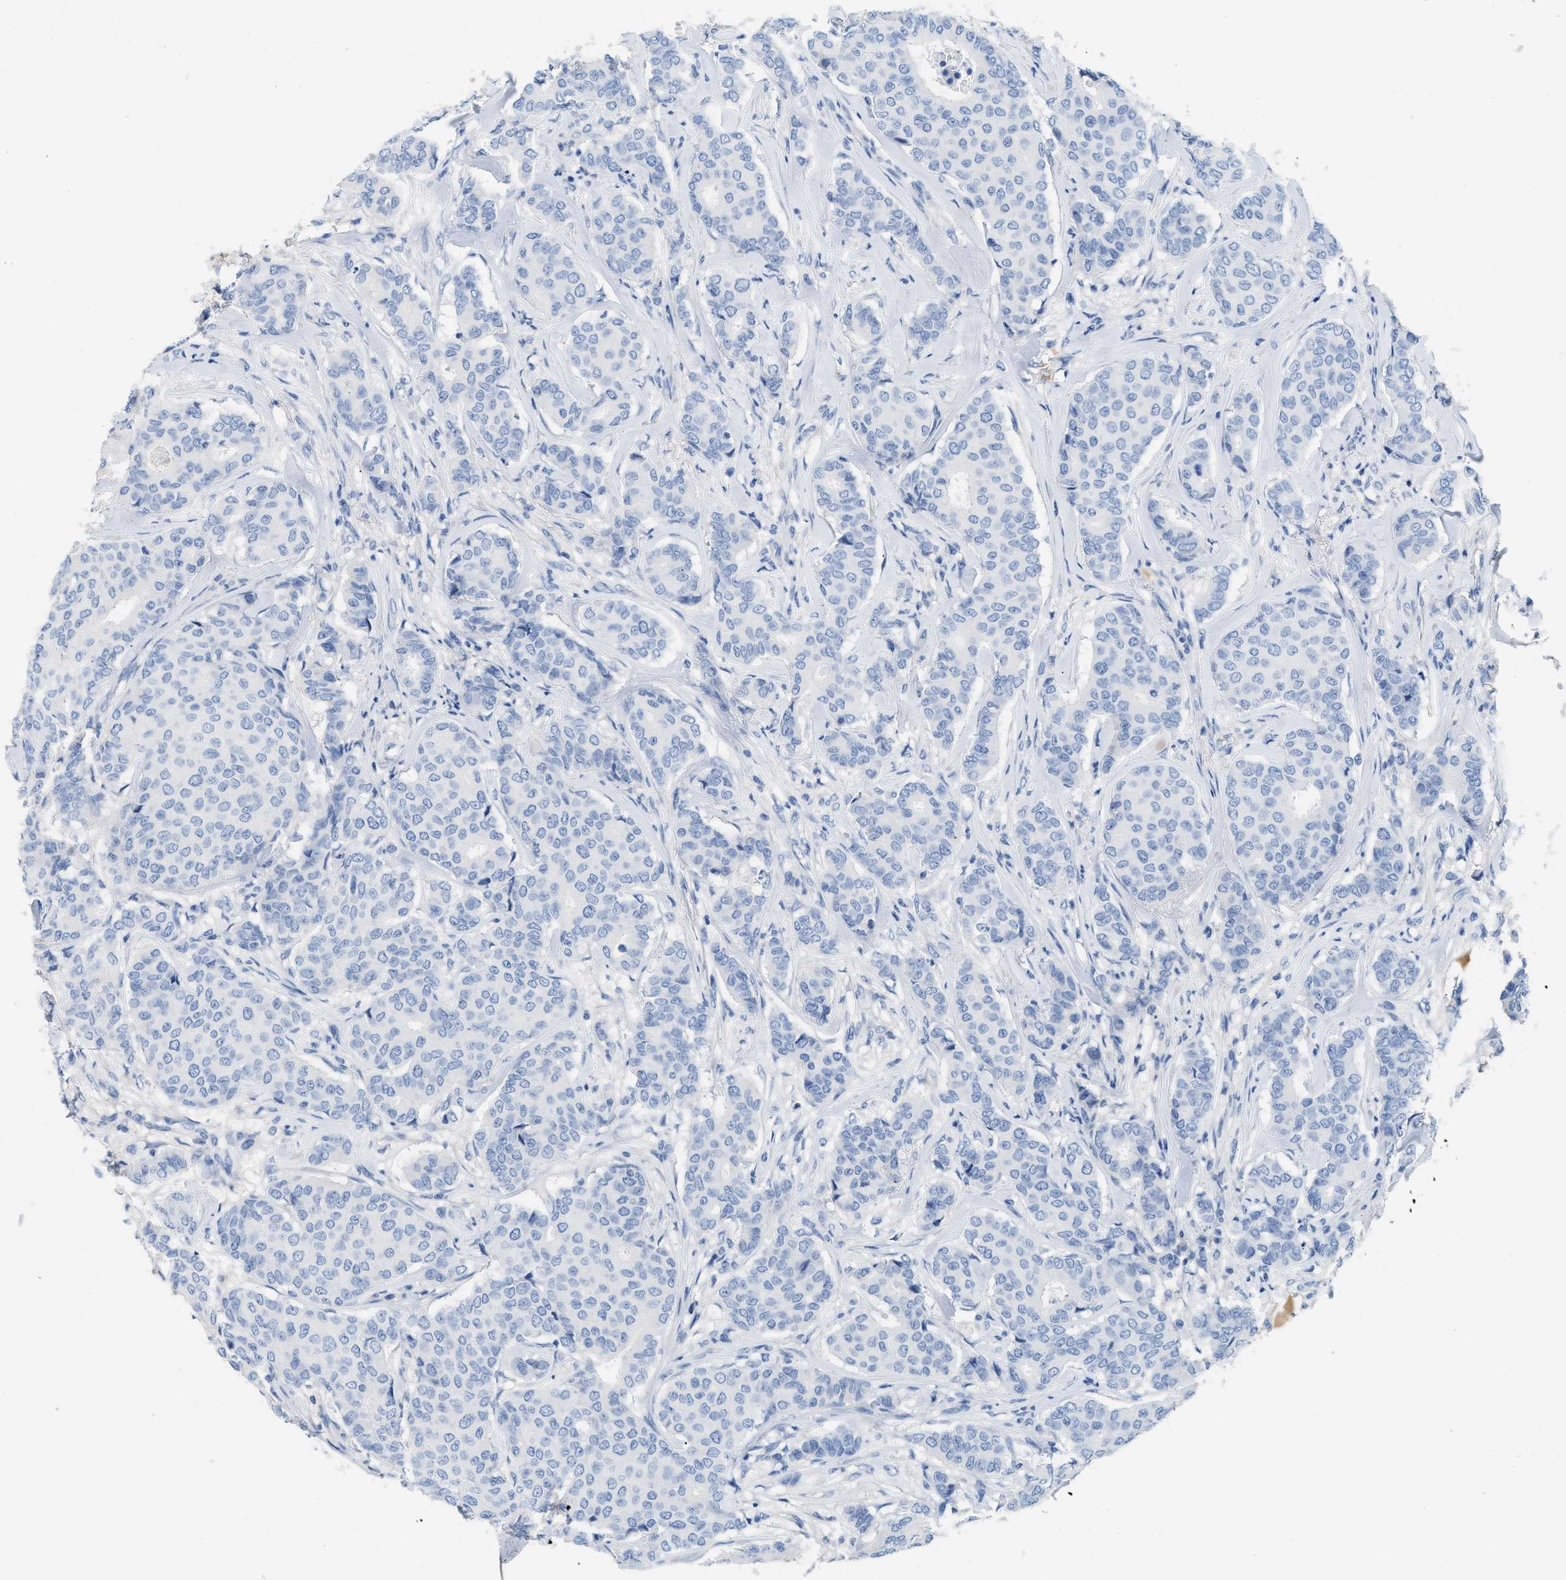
{"staining": {"intensity": "negative", "quantity": "none", "location": "none"}, "tissue": "breast cancer", "cell_type": "Tumor cells", "image_type": "cancer", "snomed": [{"axis": "morphology", "description": "Duct carcinoma"}, {"axis": "topography", "description": "Breast"}], "caption": "This histopathology image is of invasive ductal carcinoma (breast) stained with IHC to label a protein in brown with the nuclei are counter-stained blue. There is no expression in tumor cells. The staining was performed using DAB to visualize the protein expression in brown, while the nuclei were stained in blue with hematoxylin (Magnification: 20x).", "gene": "C1S", "patient": {"sex": "female", "age": 75}}